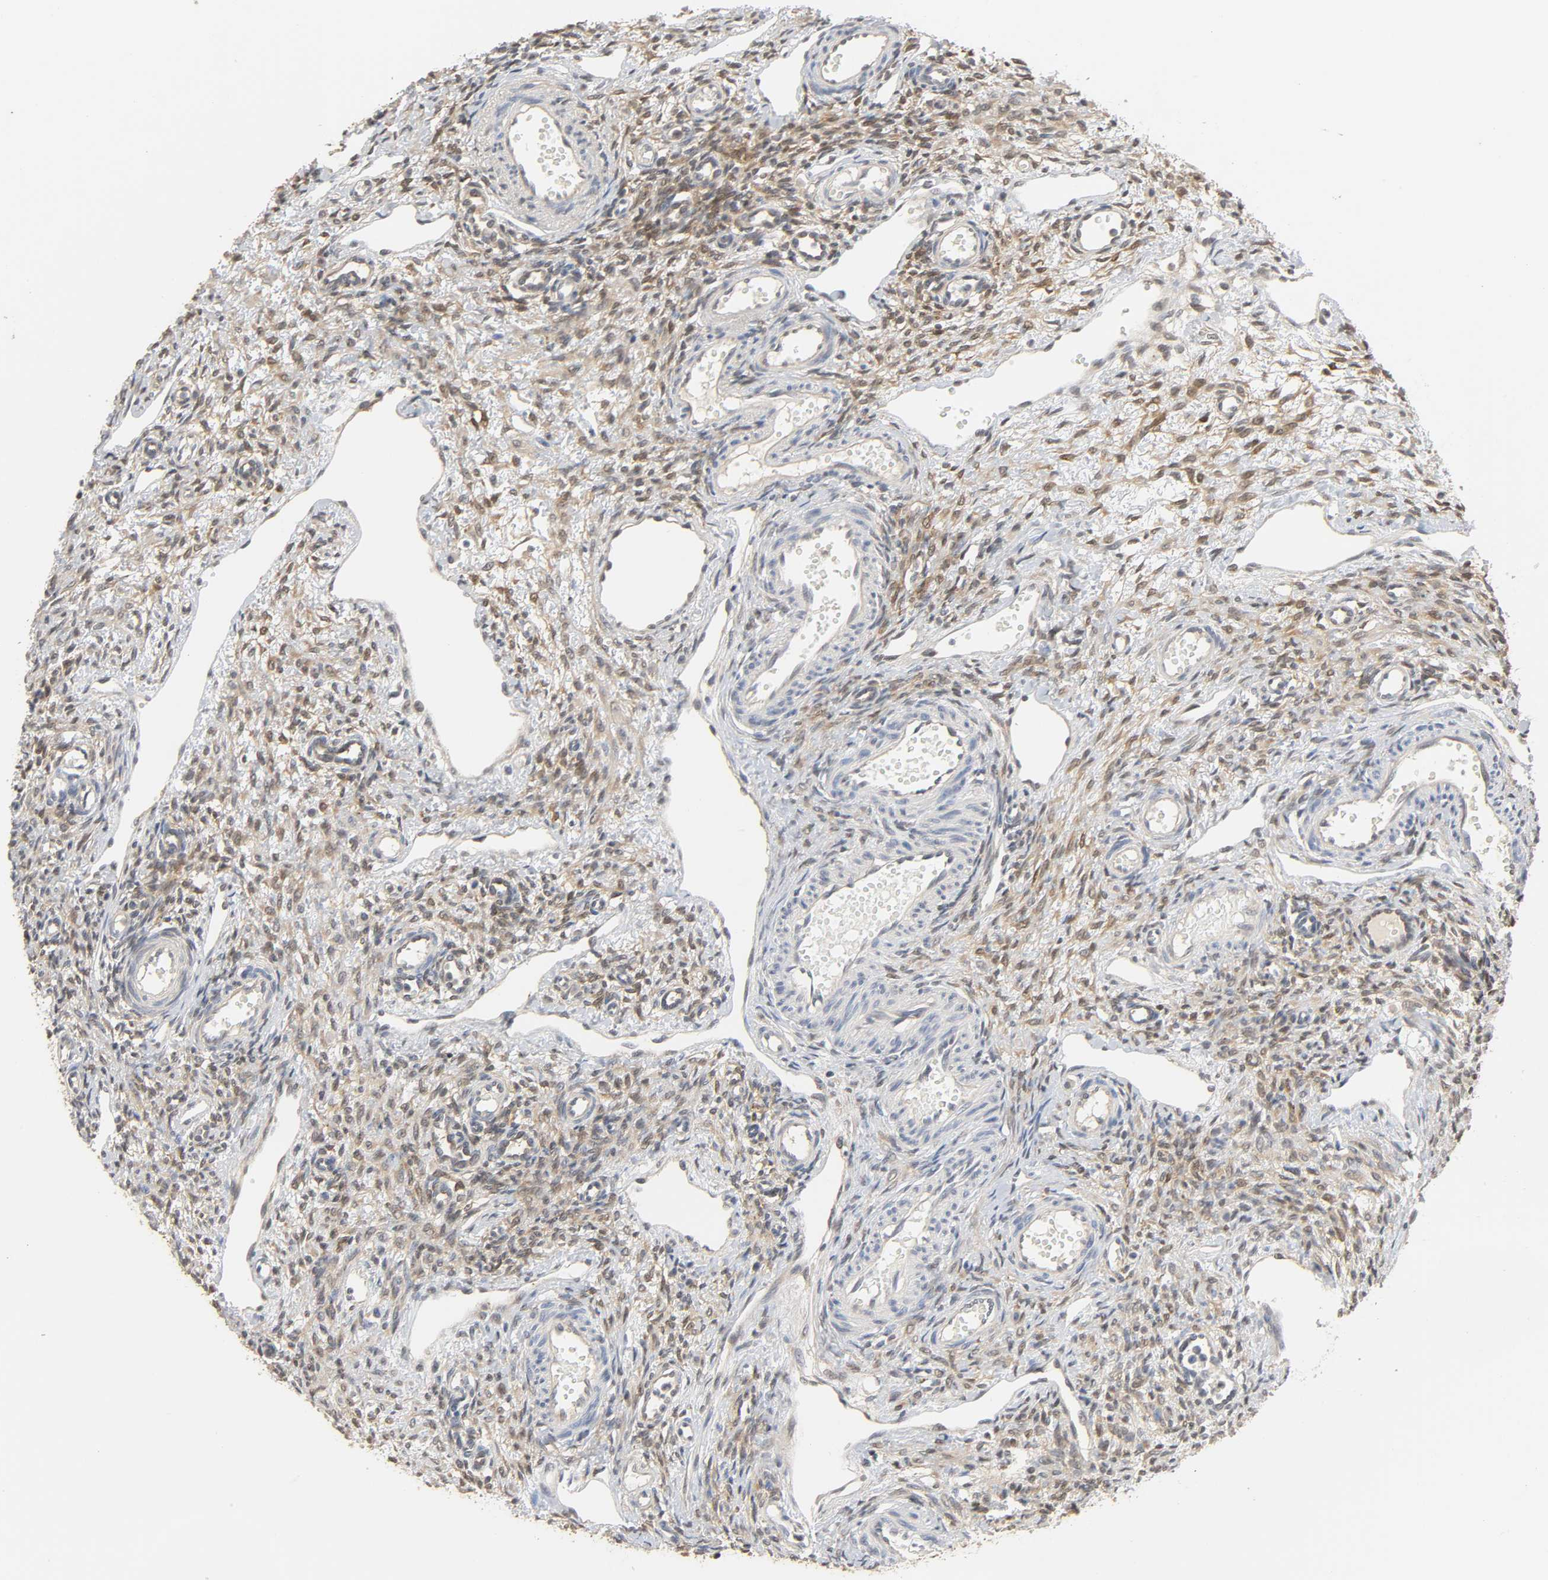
{"staining": {"intensity": "moderate", "quantity": "25%-75%", "location": "cytoplasmic/membranous"}, "tissue": "ovary", "cell_type": "Ovarian stroma cells", "image_type": "normal", "snomed": [{"axis": "morphology", "description": "Normal tissue, NOS"}, {"axis": "topography", "description": "Ovary"}], "caption": "Ovarian stroma cells demonstrate medium levels of moderate cytoplasmic/membranous positivity in about 25%-75% of cells in benign ovary. (Stains: DAB (3,3'-diaminobenzidine) in brown, nuclei in blue, Microscopy: brightfield microscopy at high magnification).", "gene": "MIF", "patient": {"sex": "female", "age": 33}}